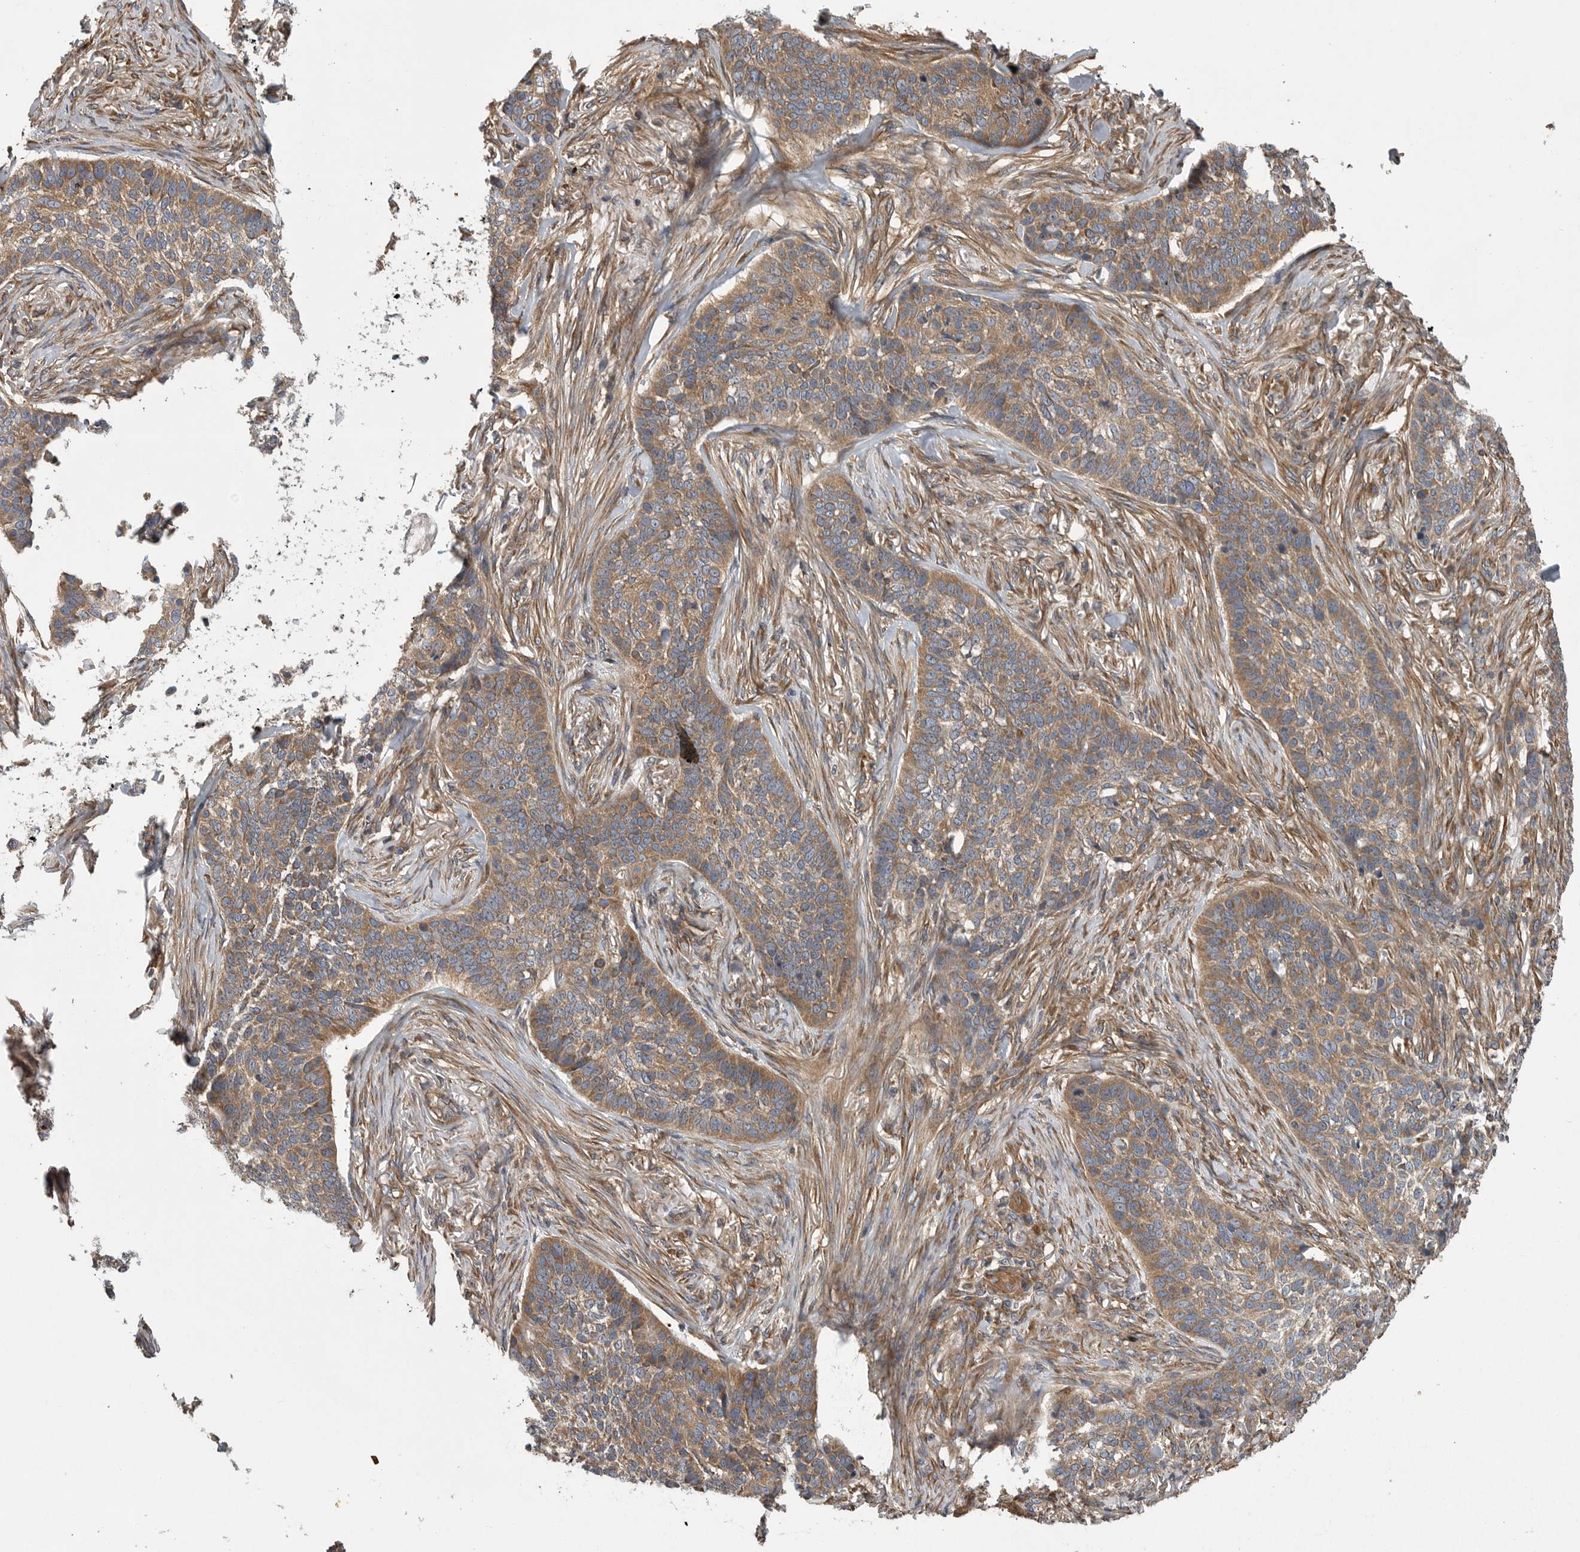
{"staining": {"intensity": "moderate", "quantity": ">75%", "location": "cytoplasmic/membranous"}, "tissue": "skin cancer", "cell_type": "Tumor cells", "image_type": "cancer", "snomed": [{"axis": "morphology", "description": "Basal cell carcinoma"}, {"axis": "topography", "description": "Skin"}], "caption": "Immunohistochemistry photomicrograph of neoplastic tissue: basal cell carcinoma (skin) stained using IHC shows medium levels of moderate protein expression localized specifically in the cytoplasmic/membranous of tumor cells, appearing as a cytoplasmic/membranous brown color.", "gene": "OXR1", "patient": {"sex": "male", "age": 85}}